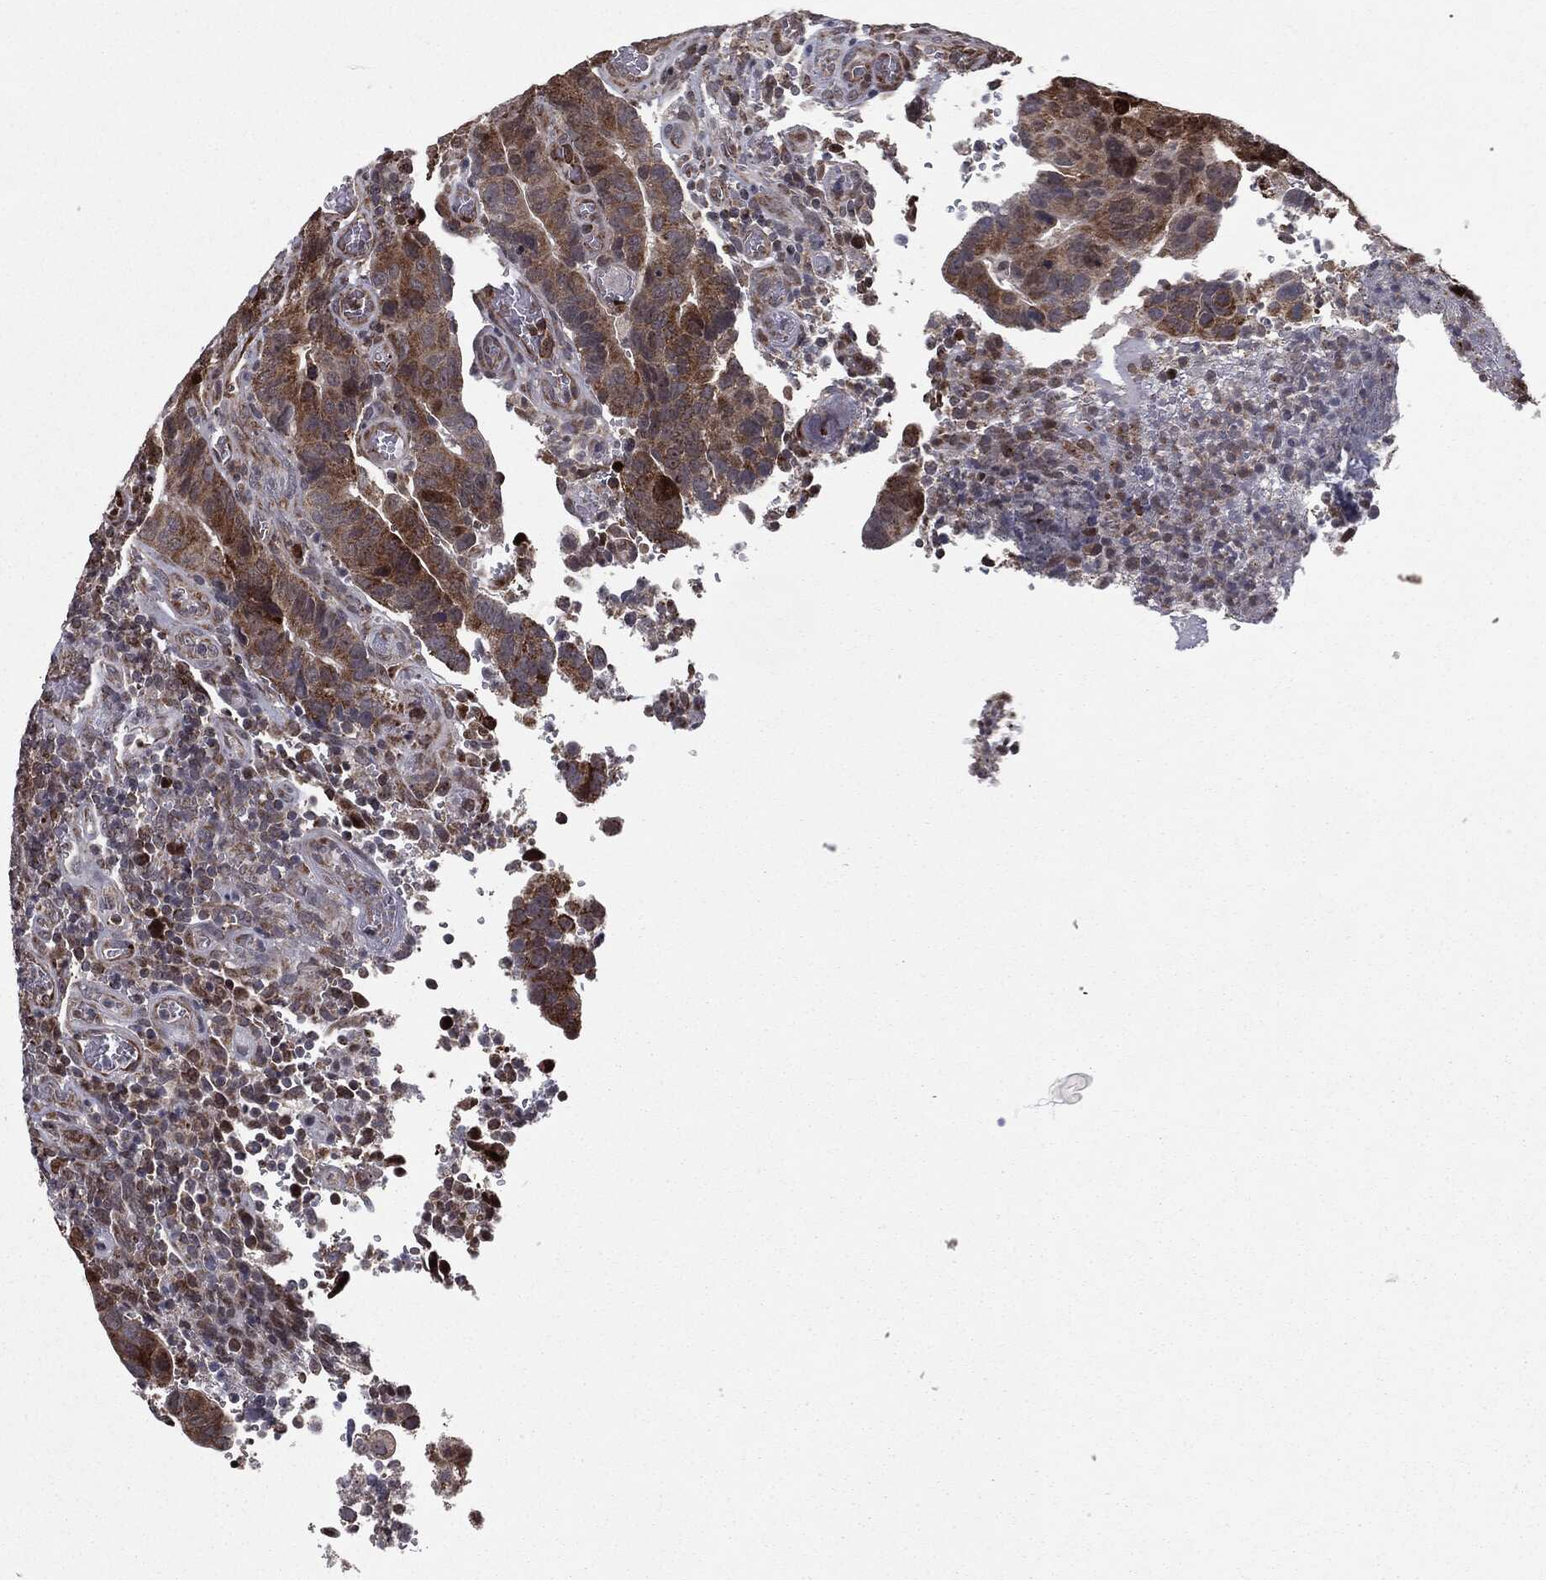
{"staining": {"intensity": "strong", "quantity": "<25%", "location": "cytoplasmic/membranous"}, "tissue": "colorectal cancer", "cell_type": "Tumor cells", "image_type": "cancer", "snomed": [{"axis": "morphology", "description": "Adenocarcinoma, NOS"}, {"axis": "topography", "description": "Colon"}], "caption": "The immunohistochemical stain highlights strong cytoplasmic/membranous staining in tumor cells of adenocarcinoma (colorectal) tissue. (Brightfield microscopy of DAB IHC at high magnification).", "gene": "CHCHD2", "patient": {"sex": "female", "age": 56}}